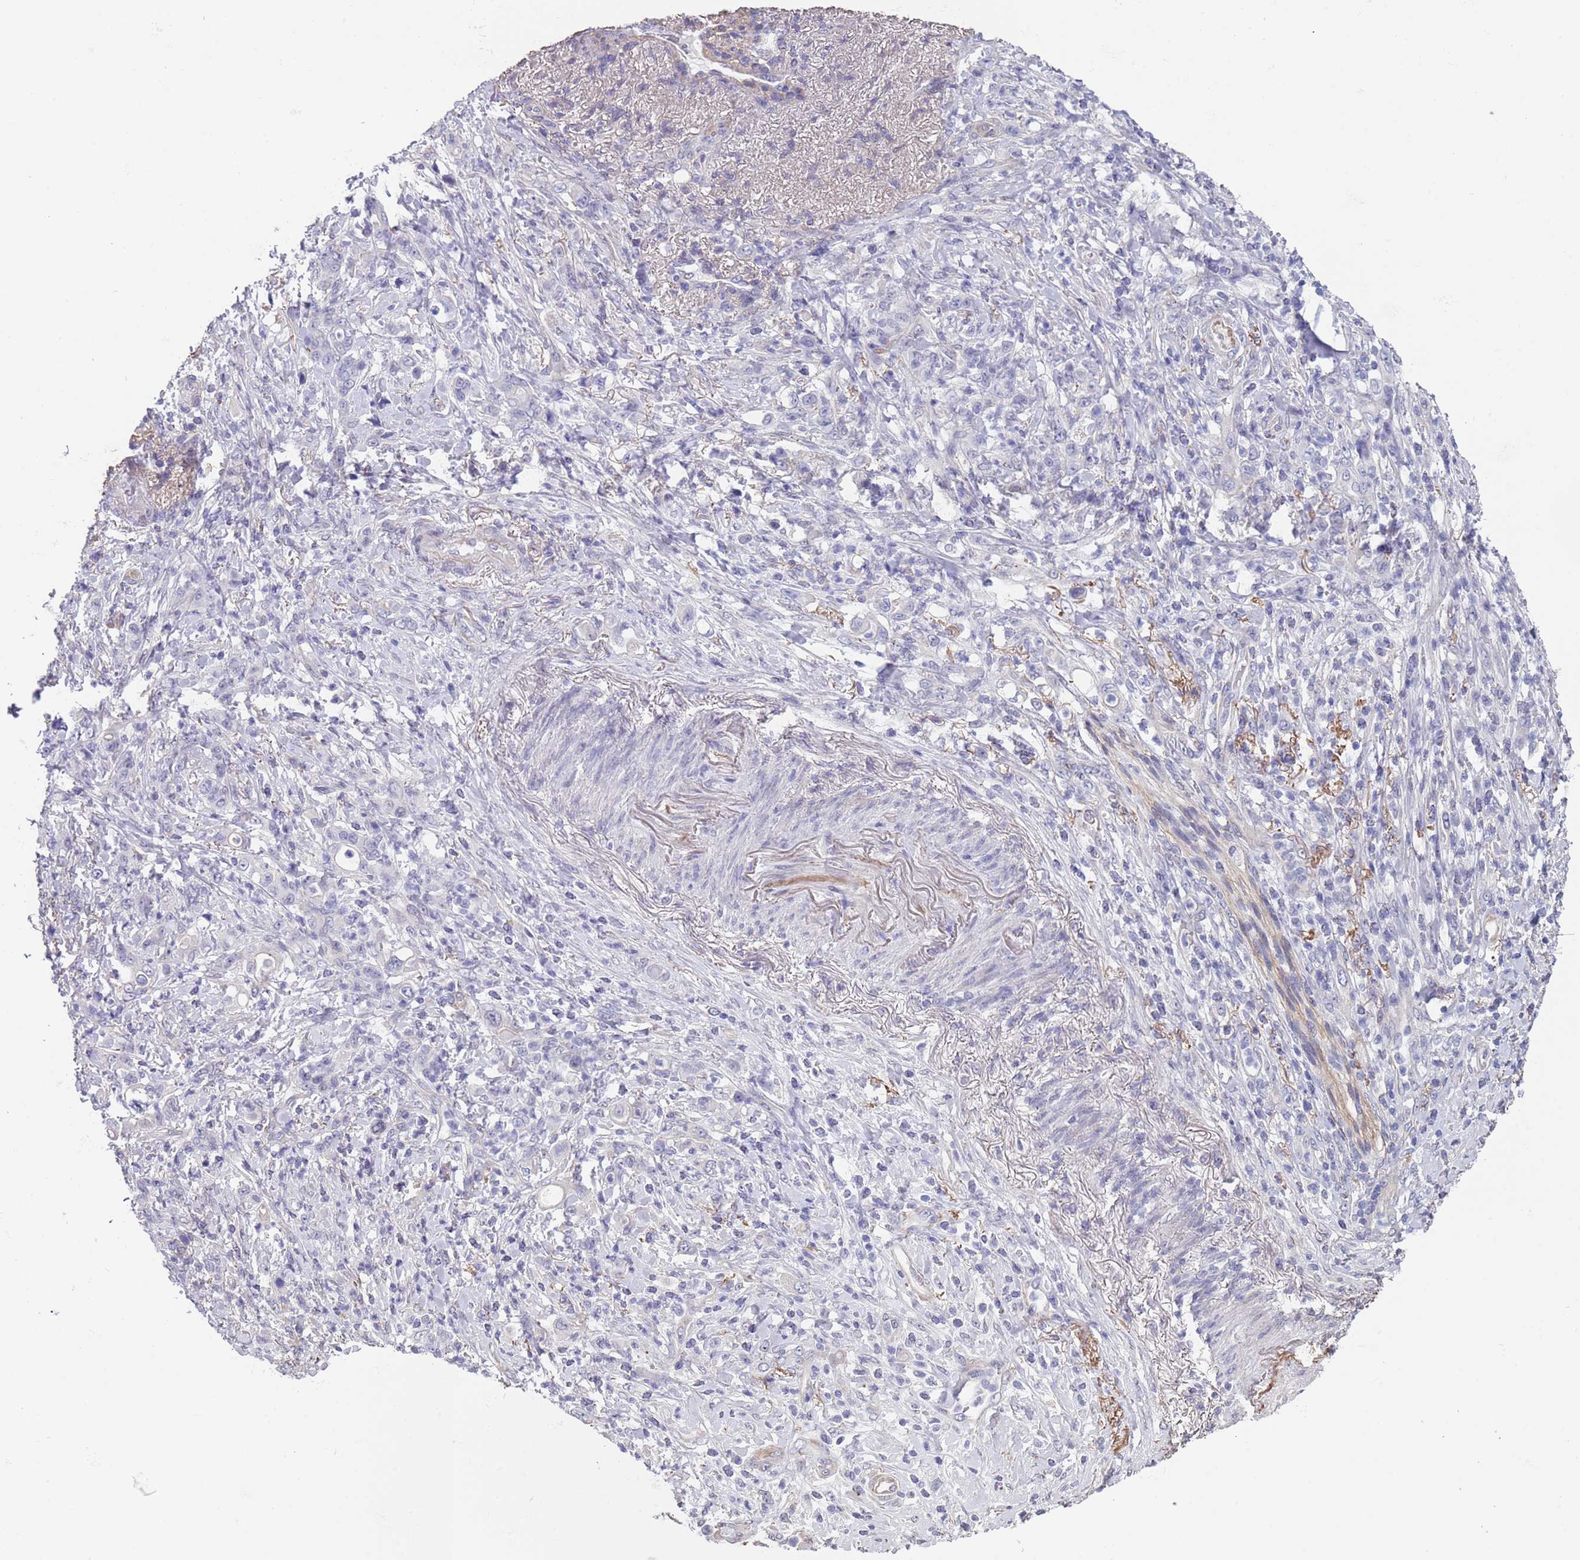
{"staining": {"intensity": "negative", "quantity": "none", "location": "none"}, "tissue": "stomach cancer", "cell_type": "Tumor cells", "image_type": "cancer", "snomed": [{"axis": "morphology", "description": "Normal tissue, NOS"}, {"axis": "morphology", "description": "Adenocarcinoma, NOS"}, {"axis": "topography", "description": "Stomach"}], "caption": "High power microscopy micrograph of an immunohistochemistry (IHC) image of stomach cancer (adenocarcinoma), revealing no significant staining in tumor cells. (DAB (3,3'-diaminobenzidine) immunohistochemistry with hematoxylin counter stain).", "gene": "RNF169", "patient": {"sex": "female", "age": 79}}